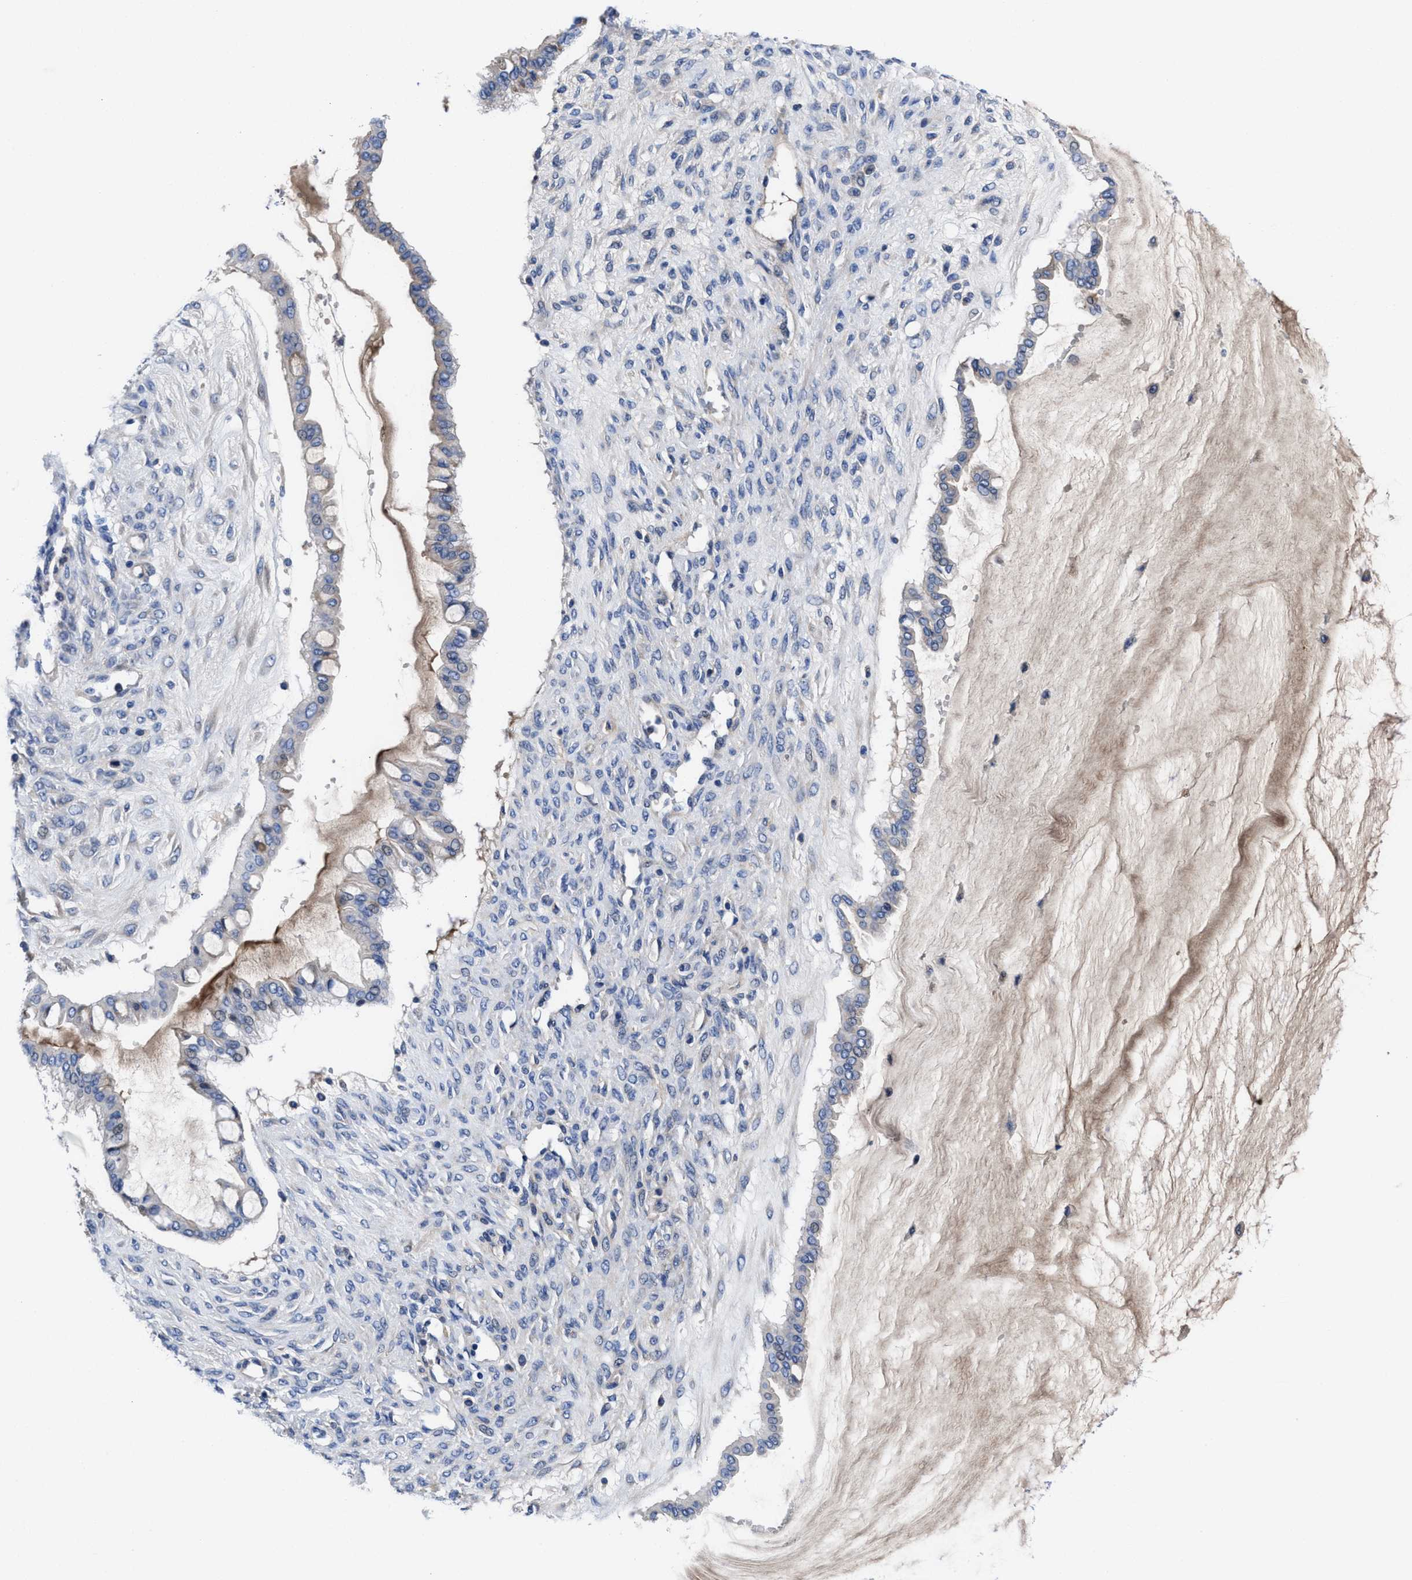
{"staining": {"intensity": "weak", "quantity": "<25%", "location": "cytoplasmic/membranous"}, "tissue": "ovarian cancer", "cell_type": "Tumor cells", "image_type": "cancer", "snomed": [{"axis": "morphology", "description": "Cystadenocarcinoma, mucinous, NOS"}, {"axis": "topography", "description": "Ovary"}], "caption": "The photomicrograph displays no significant staining in tumor cells of mucinous cystadenocarcinoma (ovarian).", "gene": "DHRS13", "patient": {"sex": "female", "age": 73}}